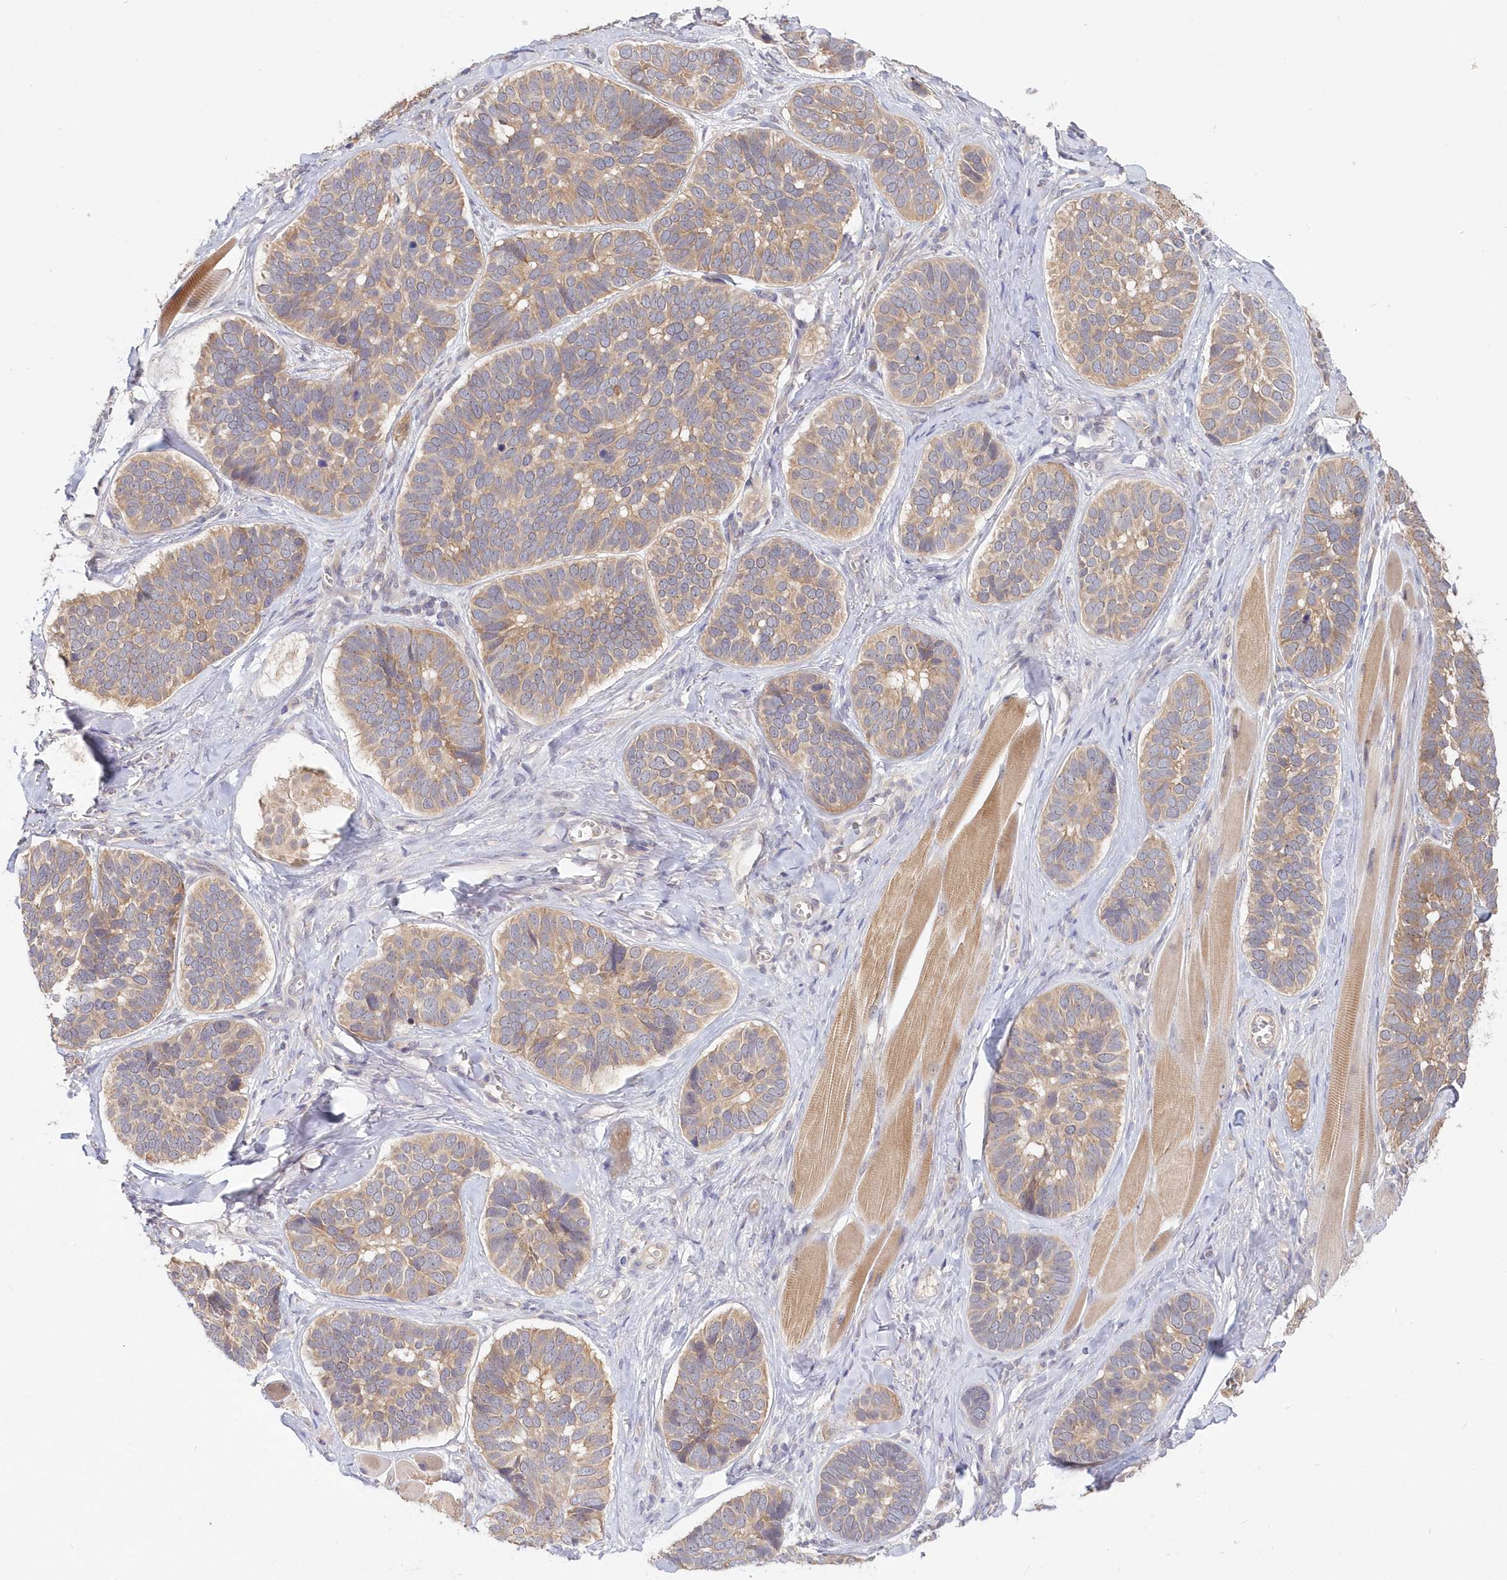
{"staining": {"intensity": "moderate", "quantity": ">75%", "location": "cytoplasmic/membranous"}, "tissue": "skin cancer", "cell_type": "Tumor cells", "image_type": "cancer", "snomed": [{"axis": "morphology", "description": "Basal cell carcinoma"}, {"axis": "topography", "description": "Skin"}], "caption": "Protein staining exhibits moderate cytoplasmic/membranous positivity in about >75% of tumor cells in skin cancer.", "gene": "KATNA1", "patient": {"sex": "male", "age": 62}}